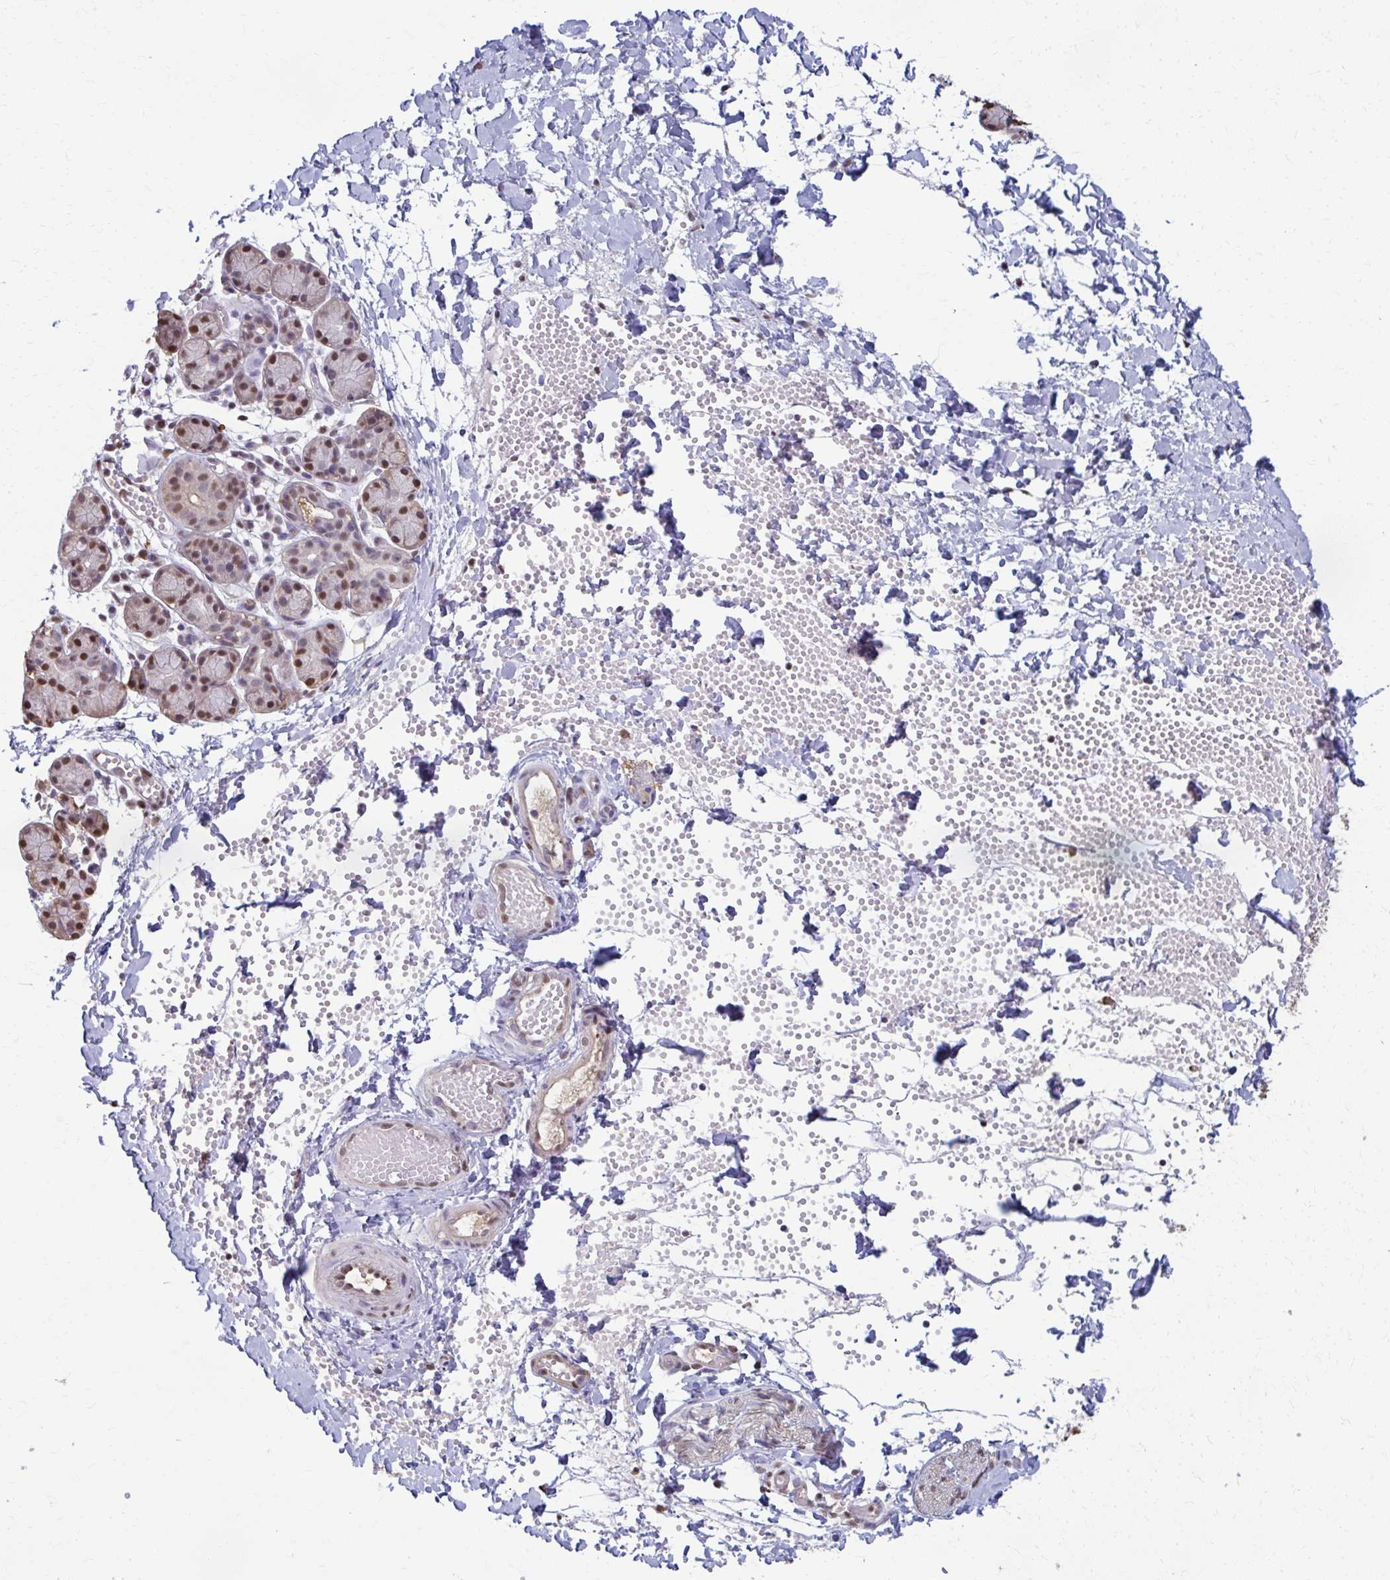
{"staining": {"intensity": "moderate", "quantity": ">75%", "location": "nuclear"}, "tissue": "salivary gland", "cell_type": "Glandular cells", "image_type": "normal", "snomed": [{"axis": "morphology", "description": "Normal tissue, NOS"}, {"axis": "morphology", "description": "Inflammation, NOS"}, {"axis": "topography", "description": "Lymph node"}, {"axis": "topography", "description": "Salivary gland"}], "caption": "Protein analysis of unremarkable salivary gland reveals moderate nuclear expression in about >75% of glandular cells.", "gene": "ING4", "patient": {"sex": "male", "age": 3}}